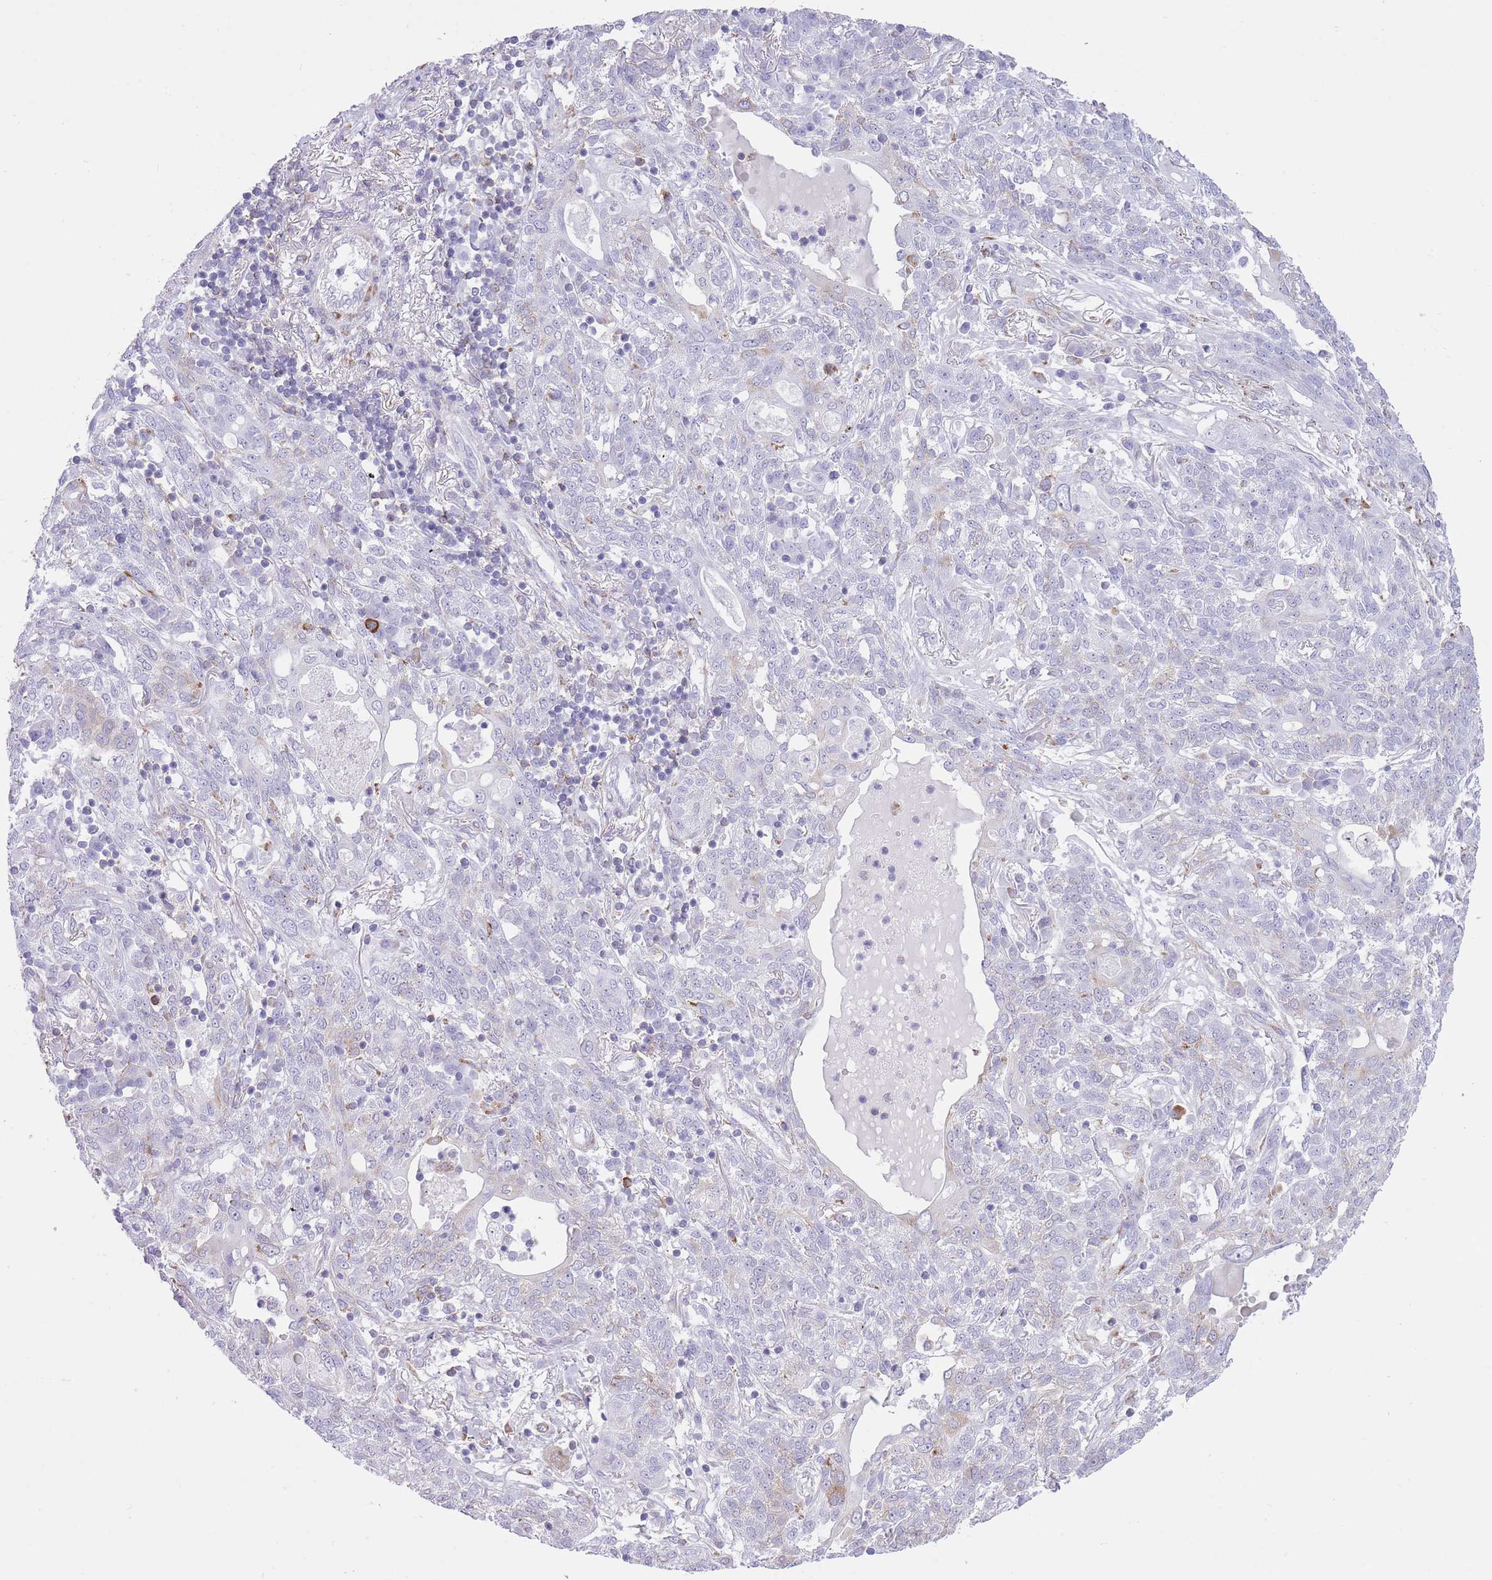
{"staining": {"intensity": "negative", "quantity": "none", "location": "none"}, "tissue": "lung cancer", "cell_type": "Tumor cells", "image_type": "cancer", "snomed": [{"axis": "morphology", "description": "Squamous cell carcinoma, NOS"}, {"axis": "topography", "description": "Lung"}], "caption": "High power microscopy photomicrograph of an IHC histopathology image of lung cancer, revealing no significant expression in tumor cells. (Immunohistochemistry, brightfield microscopy, high magnification).", "gene": "ZNF501", "patient": {"sex": "female", "age": 70}}